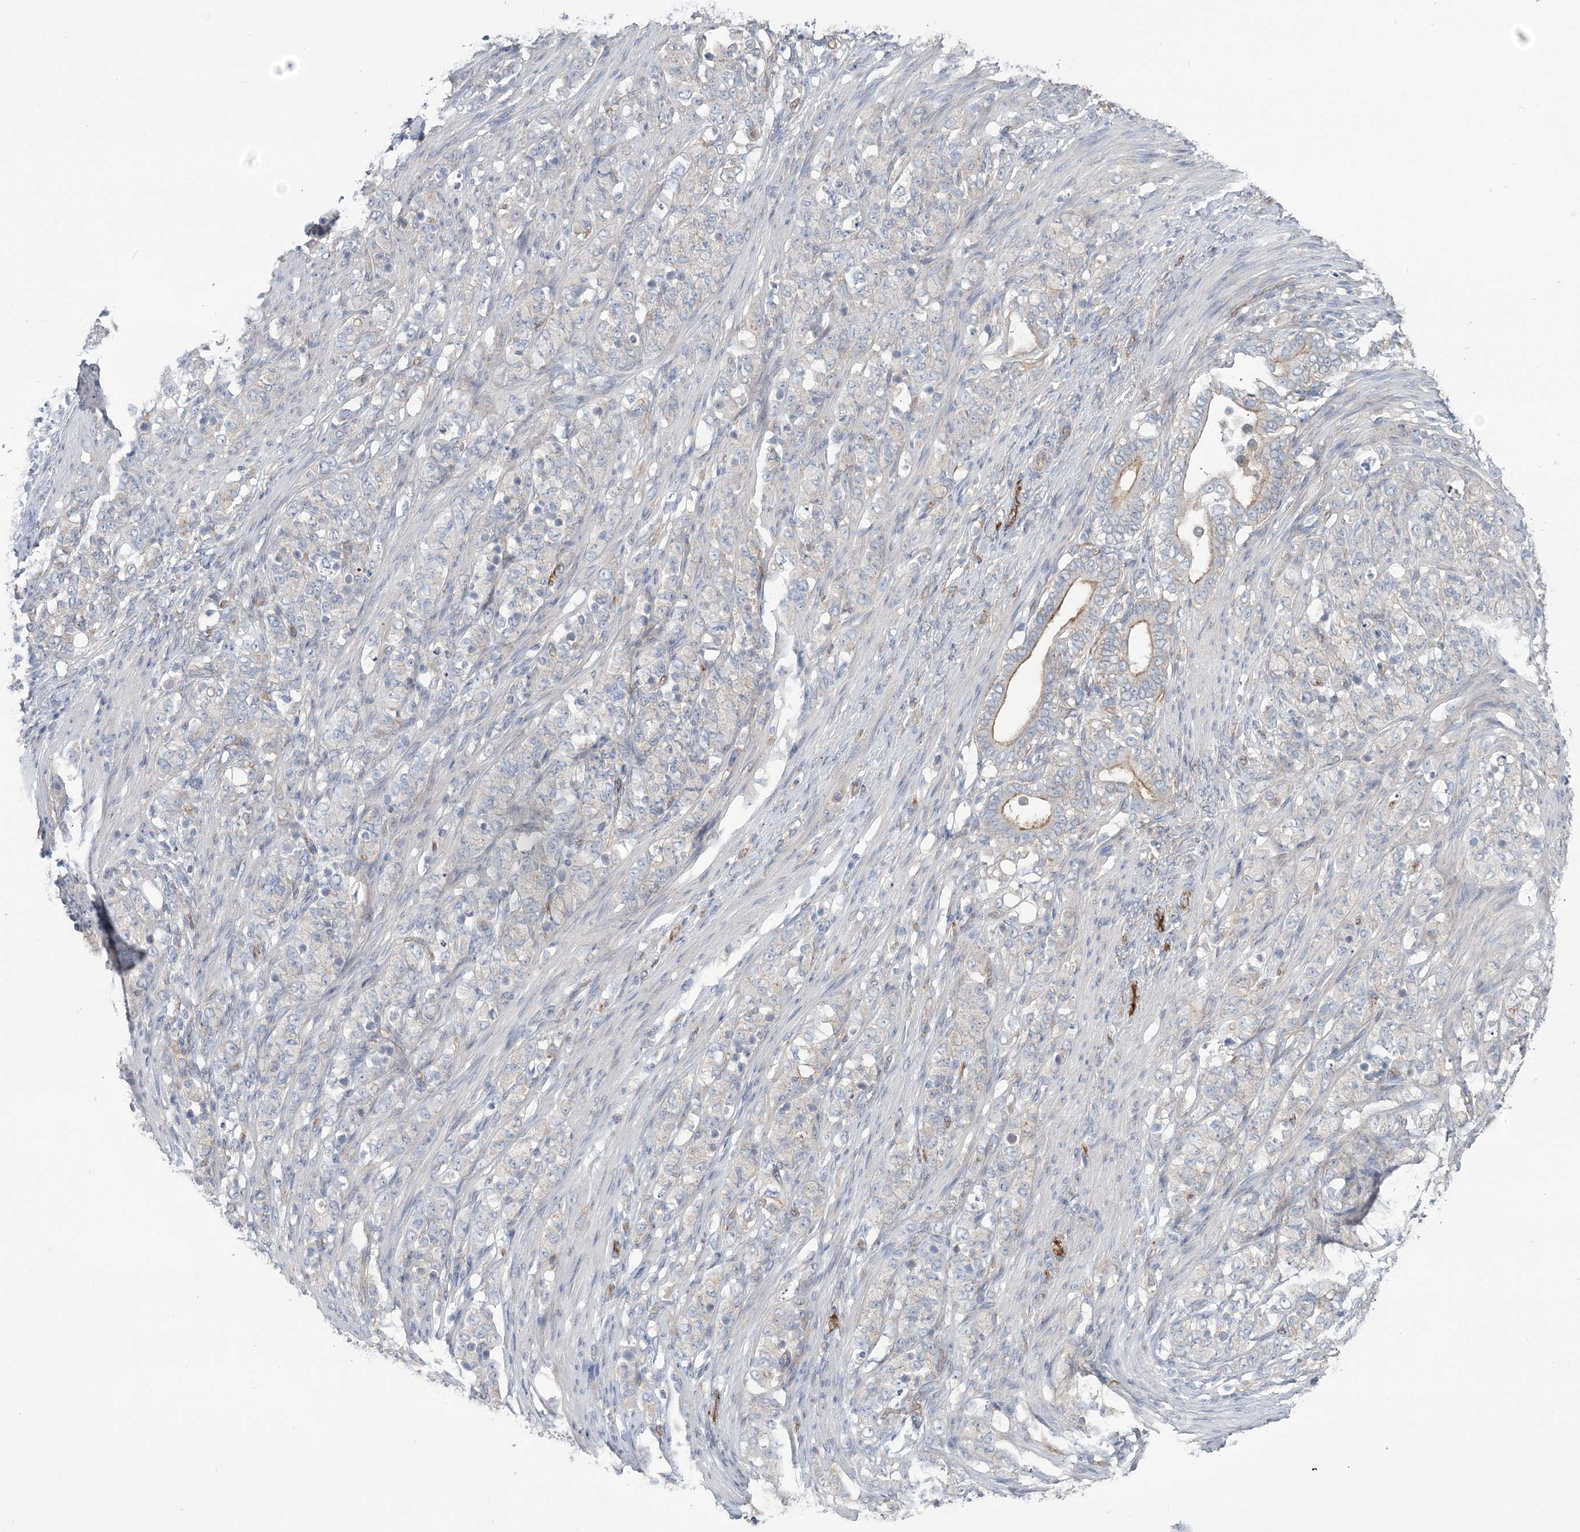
{"staining": {"intensity": "negative", "quantity": "none", "location": "none"}, "tissue": "stomach cancer", "cell_type": "Tumor cells", "image_type": "cancer", "snomed": [{"axis": "morphology", "description": "Adenocarcinoma, NOS"}, {"axis": "topography", "description": "Stomach"}], "caption": "Immunohistochemistry (IHC) histopathology image of neoplastic tissue: human stomach cancer stained with DAB displays no significant protein positivity in tumor cells.", "gene": "RAB11FIP5", "patient": {"sex": "female", "age": 79}}